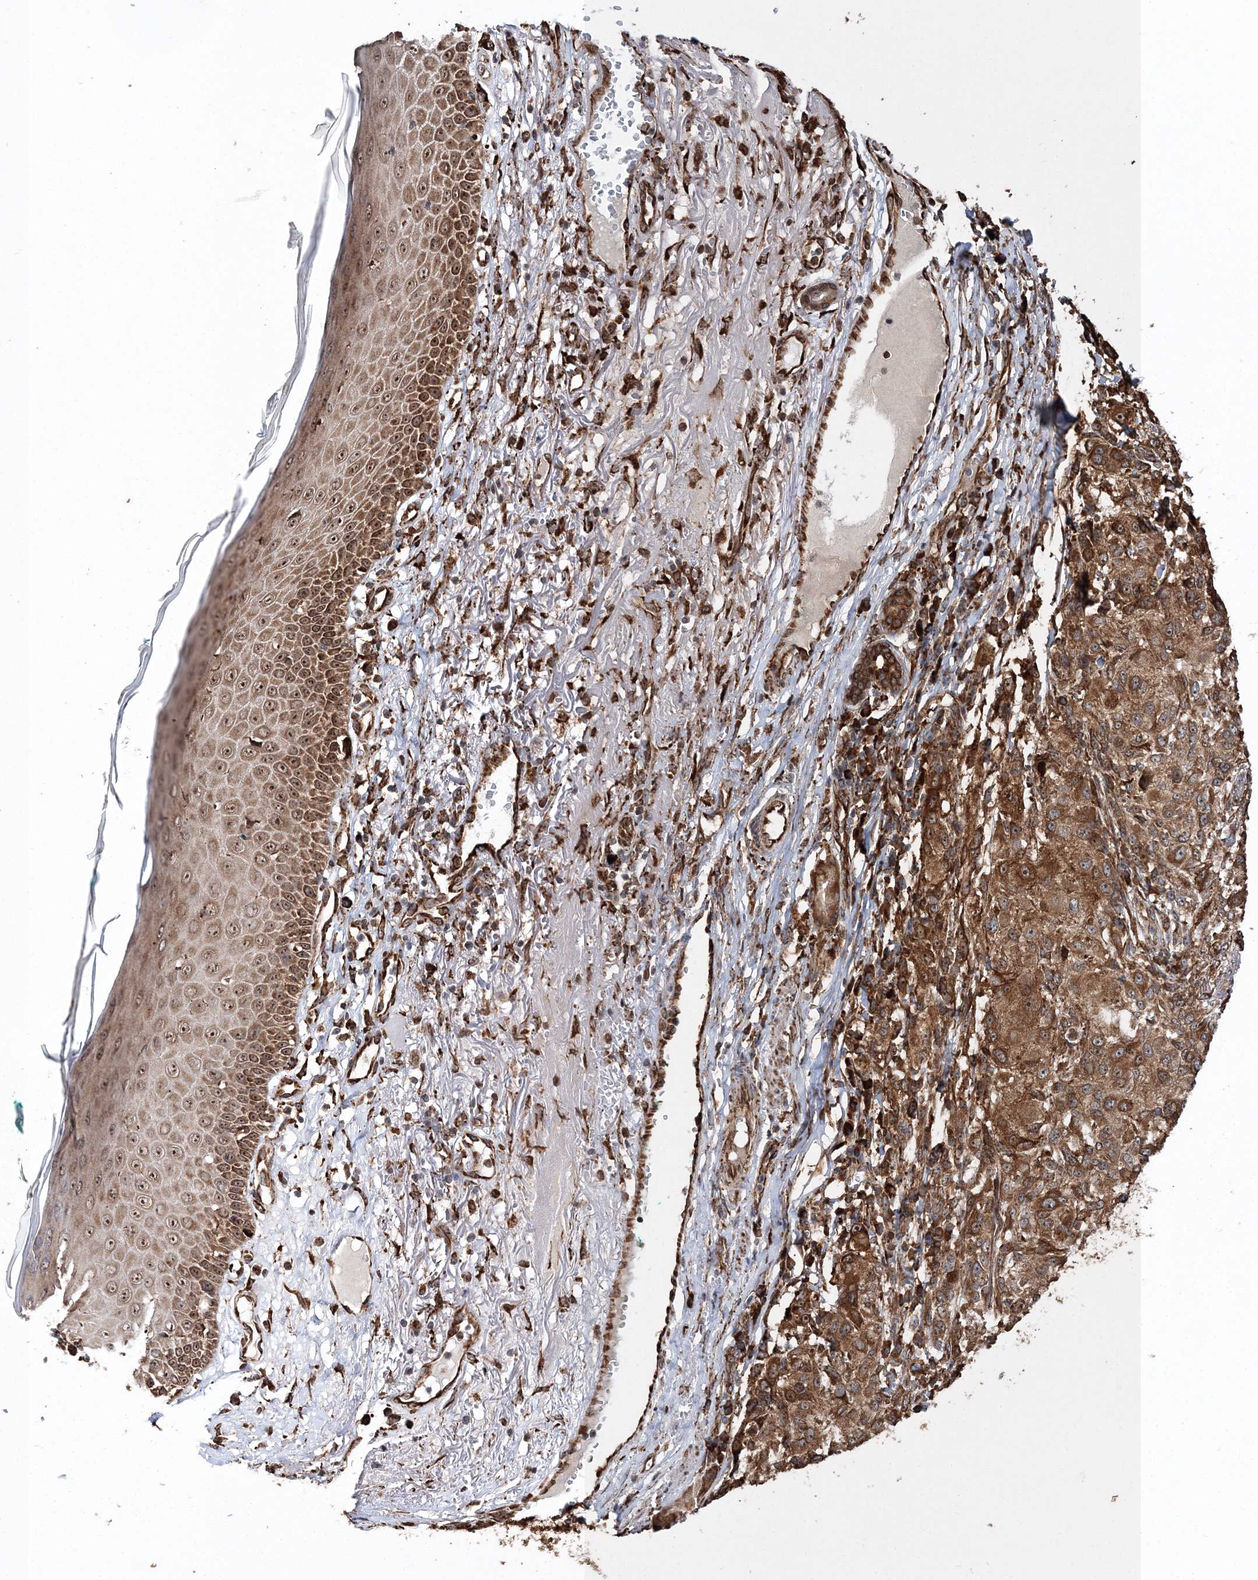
{"staining": {"intensity": "moderate", "quantity": ">75%", "location": "cytoplasmic/membranous,nuclear"}, "tissue": "melanoma", "cell_type": "Tumor cells", "image_type": "cancer", "snomed": [{"axis": "morphology", "description": "Necrosis, NOS"}, {"axis": "morphology", "description": "Malignant melanoma, NOS"}, {"axis": "topography", "description": "Skin"}], "caption": "Approximately >75% of tumor cells in melanoma exhibit moderate cytoplasmic/membranous and nuclear protein positivity as visualized by brown immunohistochemical staining.", "gene": "SCRN3", "patient": {"sex": "female", "age": 87}}